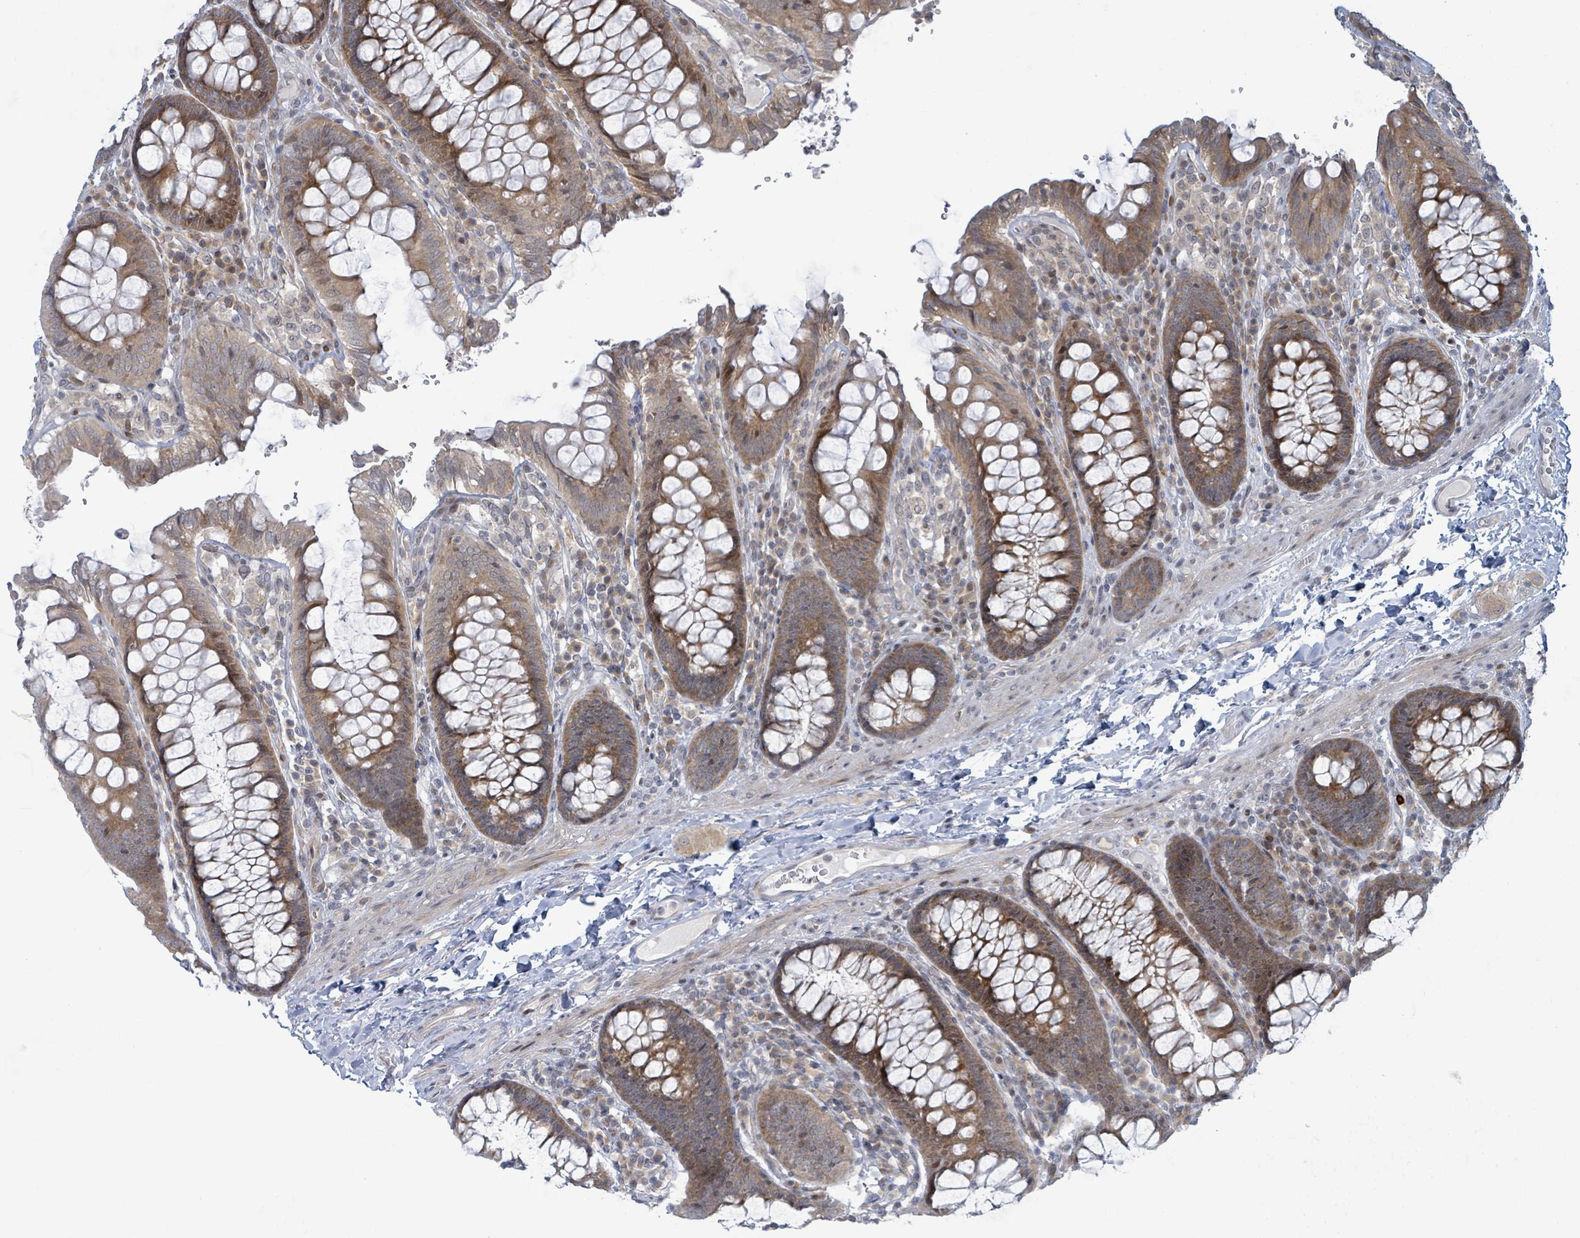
{"staining": {"intensity": "weak", "quantity": ">75%", "location": "cytoplasmic/membranous"}, "tissue": "colon", "cell_type": "Endothelial cells", "image_type": "normal", "snomed": [{"axis": "morphology", "description": "Normal tissue, NOS"}, {"axis": "topography", "description": "Colon"}], "caption": "This is an image of immunohistochemistry staining of normal colon, which shows weak positivity in the cytoplasmic/membranous of endothelial cells.", "gene": "RPL32", "patient": {"sex": "male", "age": 84}}